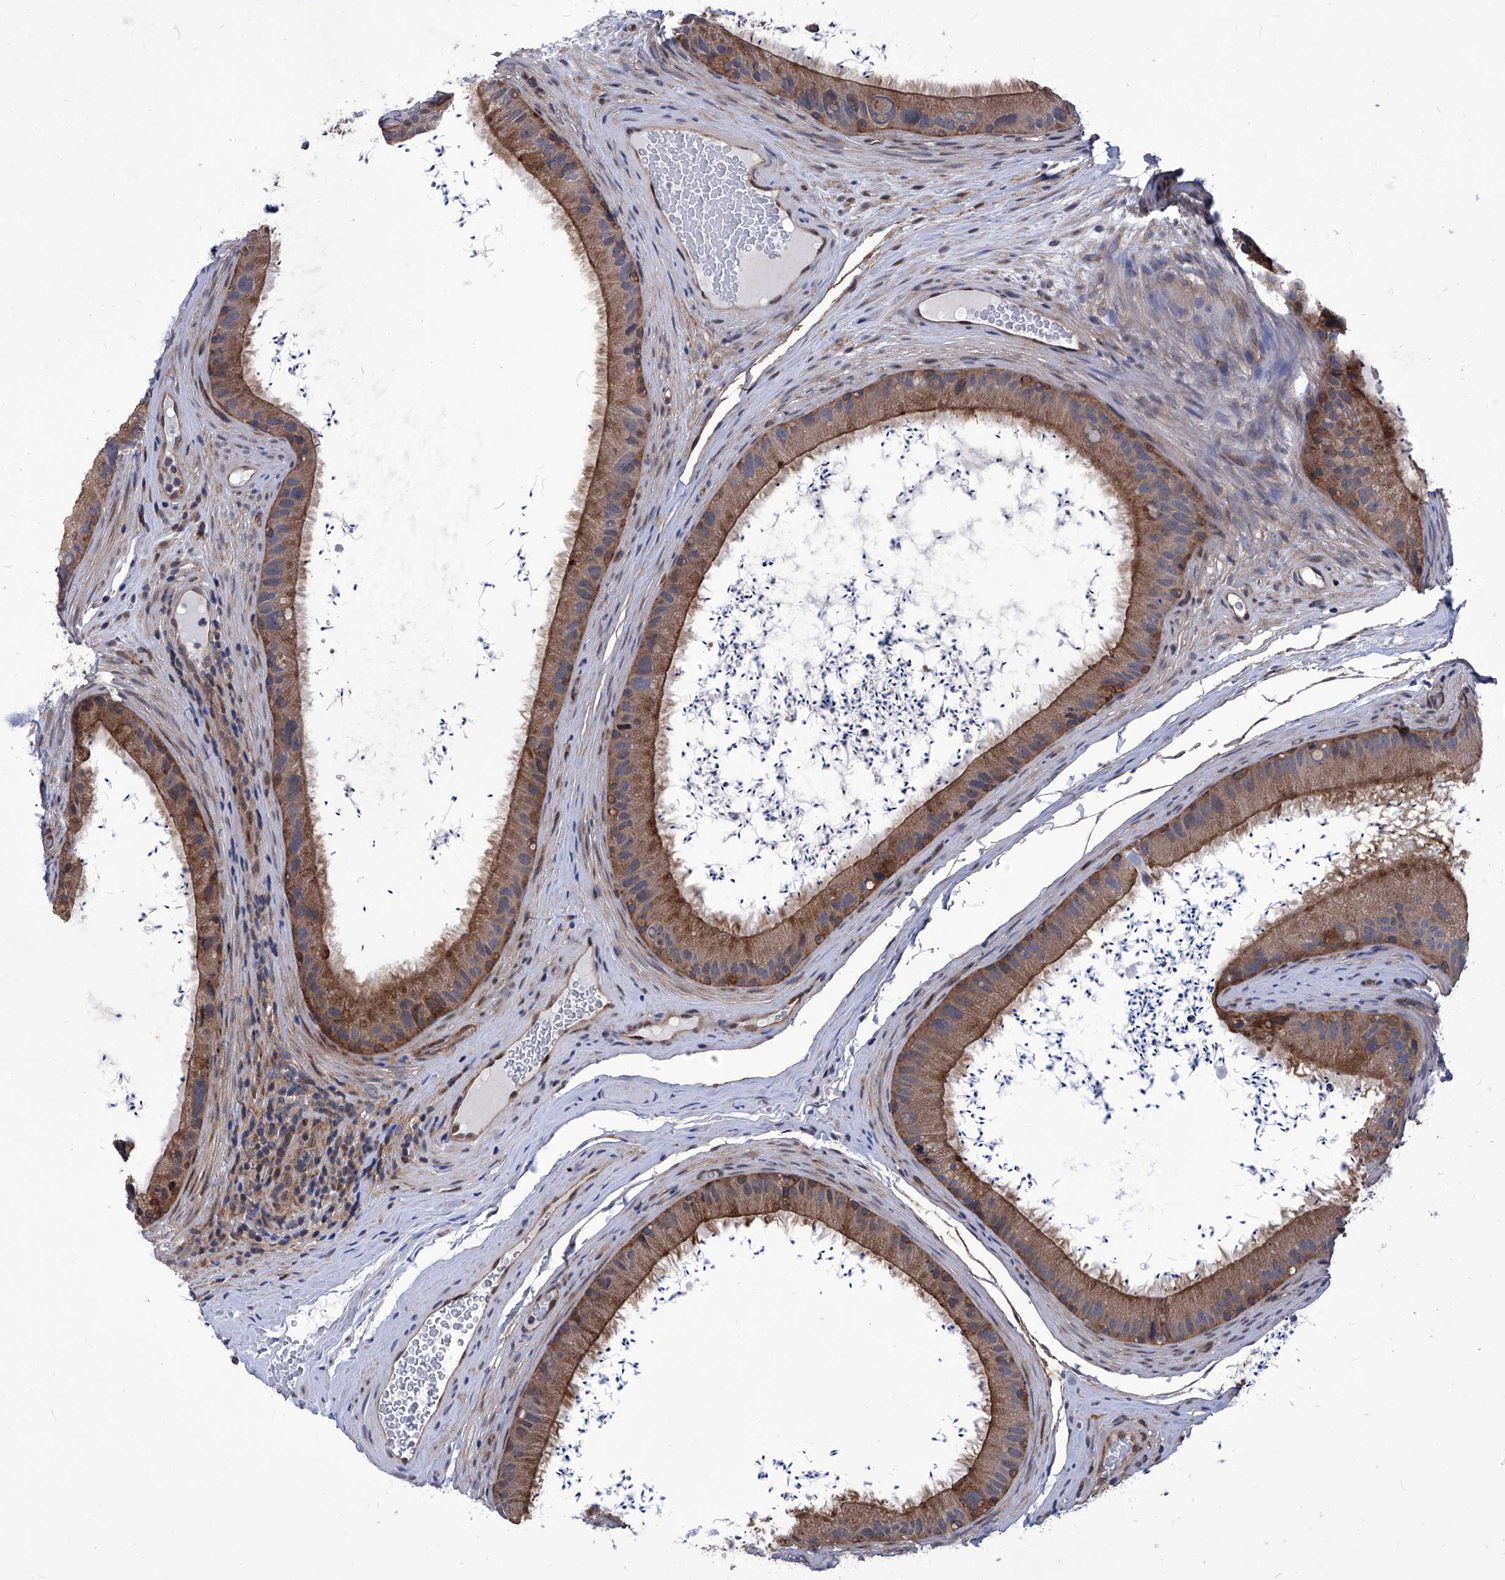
{"staining": {"intensity": "moderate", "quantity": ">75%", "location": "cytoplasmic/membranous"}, "tissue": "epididymis", "cell_type": "Glandular cells", "image_type": "normal", "snomed": [{"axis": "morphology", "description": "Normal tissue, NOS"}, {"axis": "topography", "description": "Epididymis, spermatic cord, NOS"}], "caption": "Immunohistochemistry staining of unremarkable epididymis, which reveals medium levels of moderate cytoplasmic/membranous staining in approximately >75% of glandular cells indicating moderate cytoplasmic/membranous protein expression. The staining was performed using DAB (3,3'-diaminobenzidine) (brown) for protein detection and nuclei were counterstained in hematoxylin (blue).", "gene": "KTI12", "patient": {"sex": "male", "age": 50}}